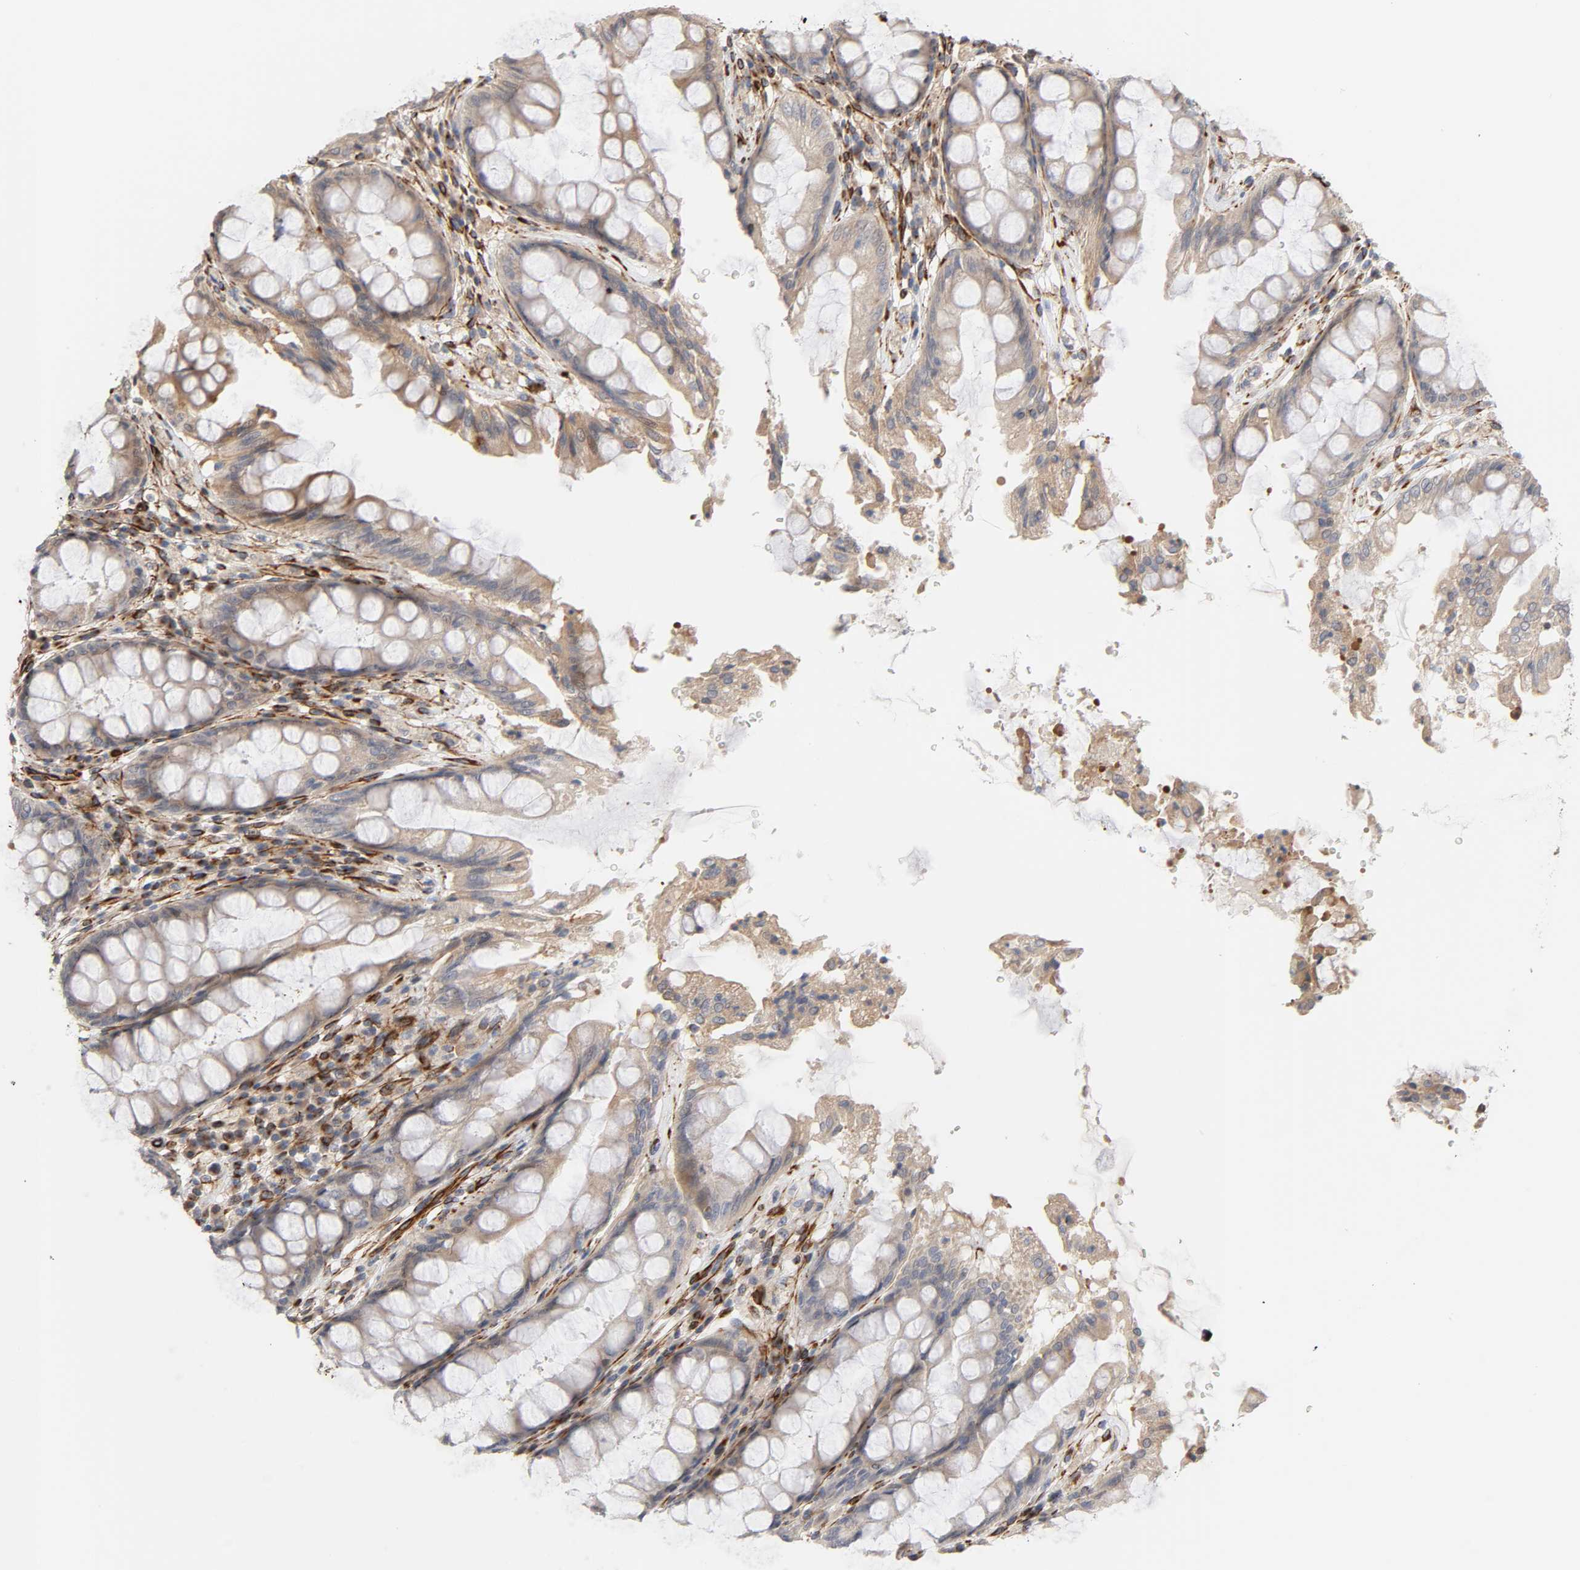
{"staining": {"intensity": "moderate", "quantity": ">75%", "location": "cytoplasmic/membranous"}, "tissue": "rectum", "cell_type": "Glandular cells", "image_type": "normal", "snomed": [{"axis": "morphology", "description": "Normal tissue, NOS"}, {"axis": "topography", "description": "Rectum"}], "caption": "Immunohistochemical staining of unremarkable rectum exhibits moderate cytoplasmic/membranous protein staining in about >75% of glandular cells. (DAB IHC, brown staining for protein, blue staining for nuclei).", "gene": "FAM118A", "patient": {"sex": "female", "age": 46}}